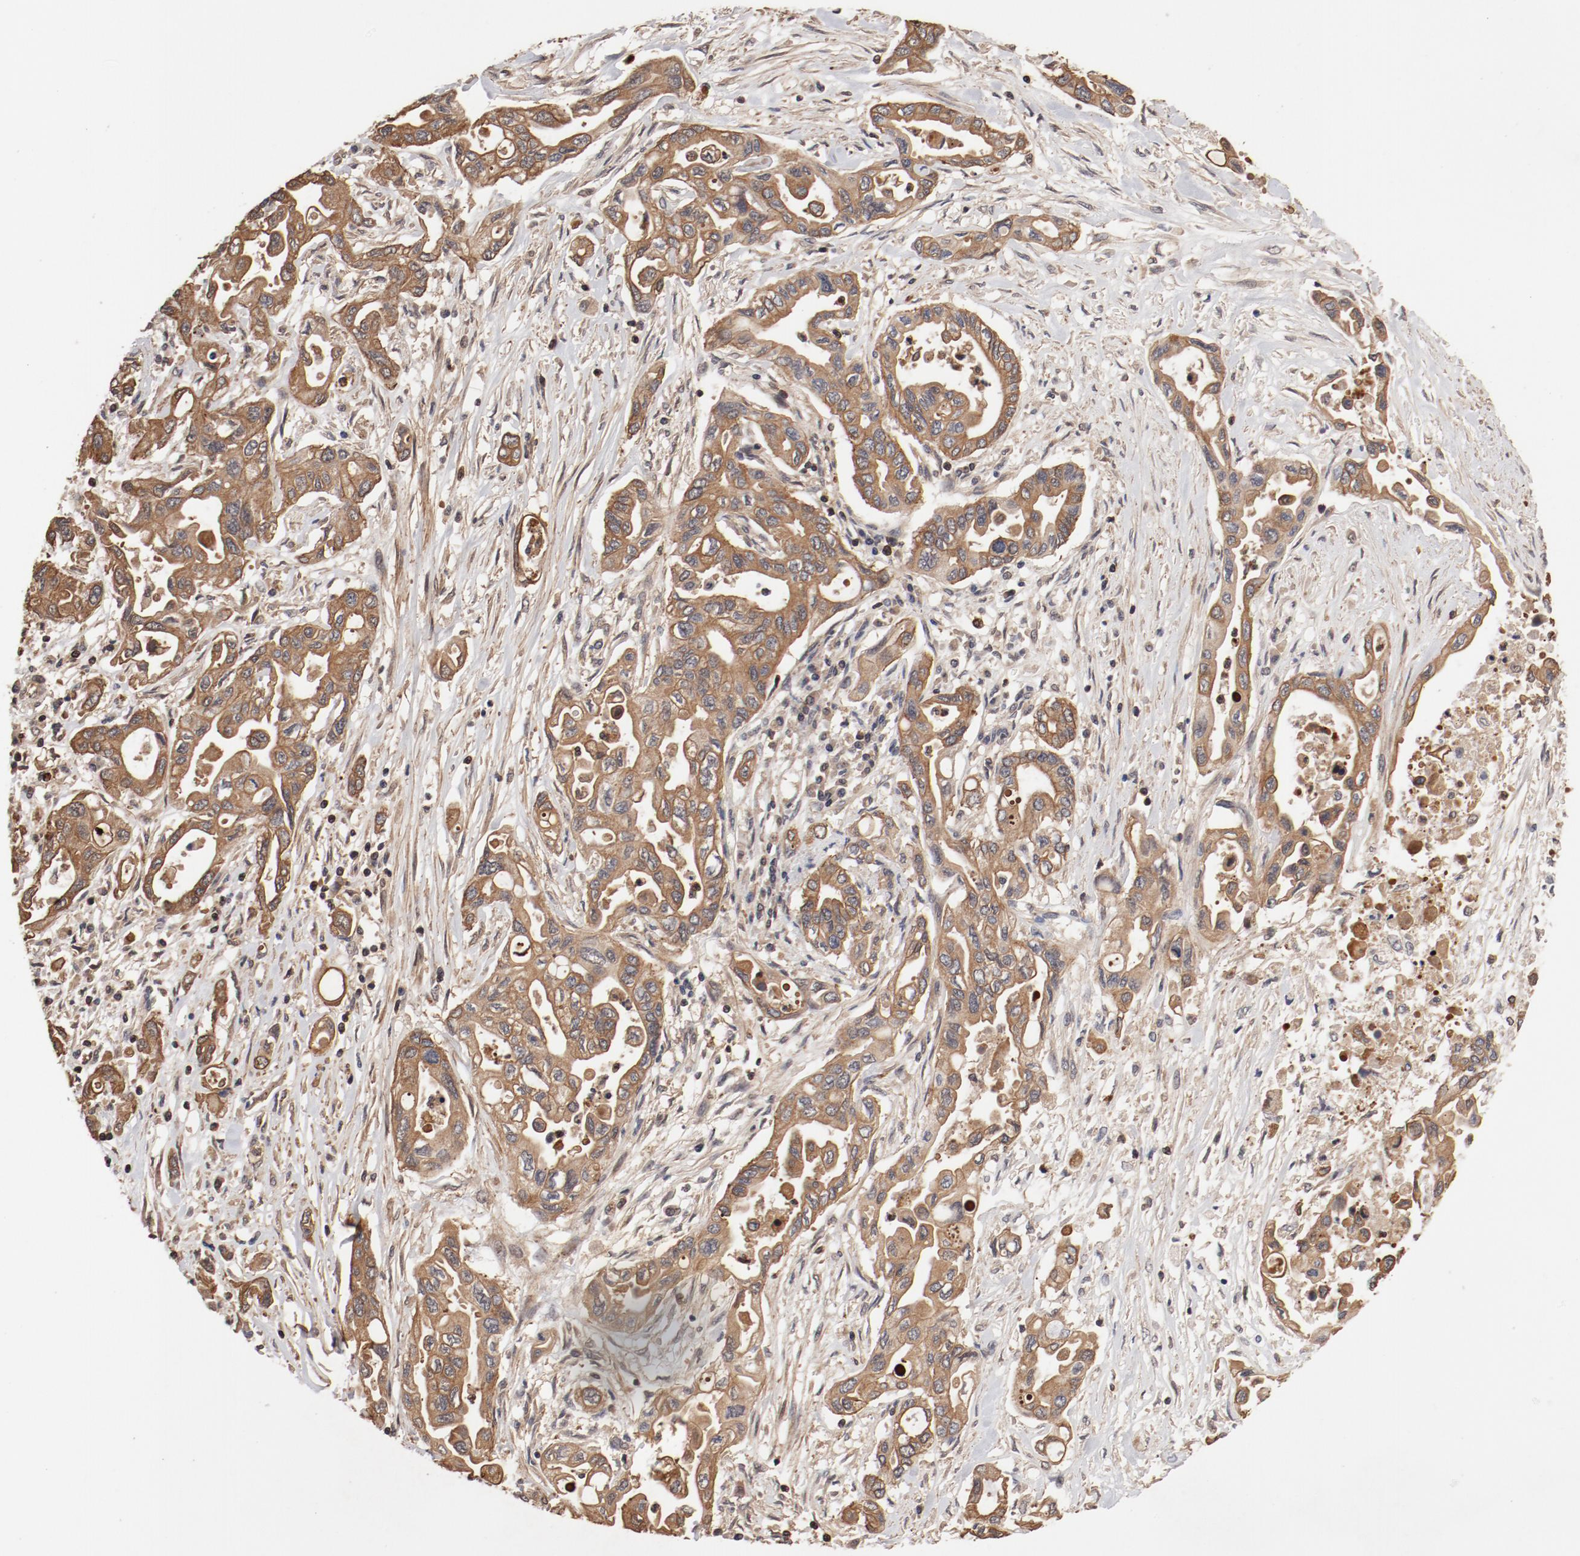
{"staining": {"intensity": "moderate", "quantity": ">75%", "location": "cytoplasmic/membranous"}, "tissue": "pancreatic cancer", "cell_type": "Tumor cells", "image_type": "cancer", "snomed": [{"axis": "morphology", "description": "Adenocarcinoma, NOS"}, {"axis": "topography", "description": "Pancreas"}], "caption": "High-magnification brightfield microscopy of pancreatic cancer stained with DAB (3,3'-diaminobenzidine) (brown) and counterstained with hematoxylin (blue). tumor cells exhibit moderate cytoplasmic/membranous expression is seen in about>75% of cells.", "gene": "GUF1", "patient": {"sex": "female", "age": 57}}